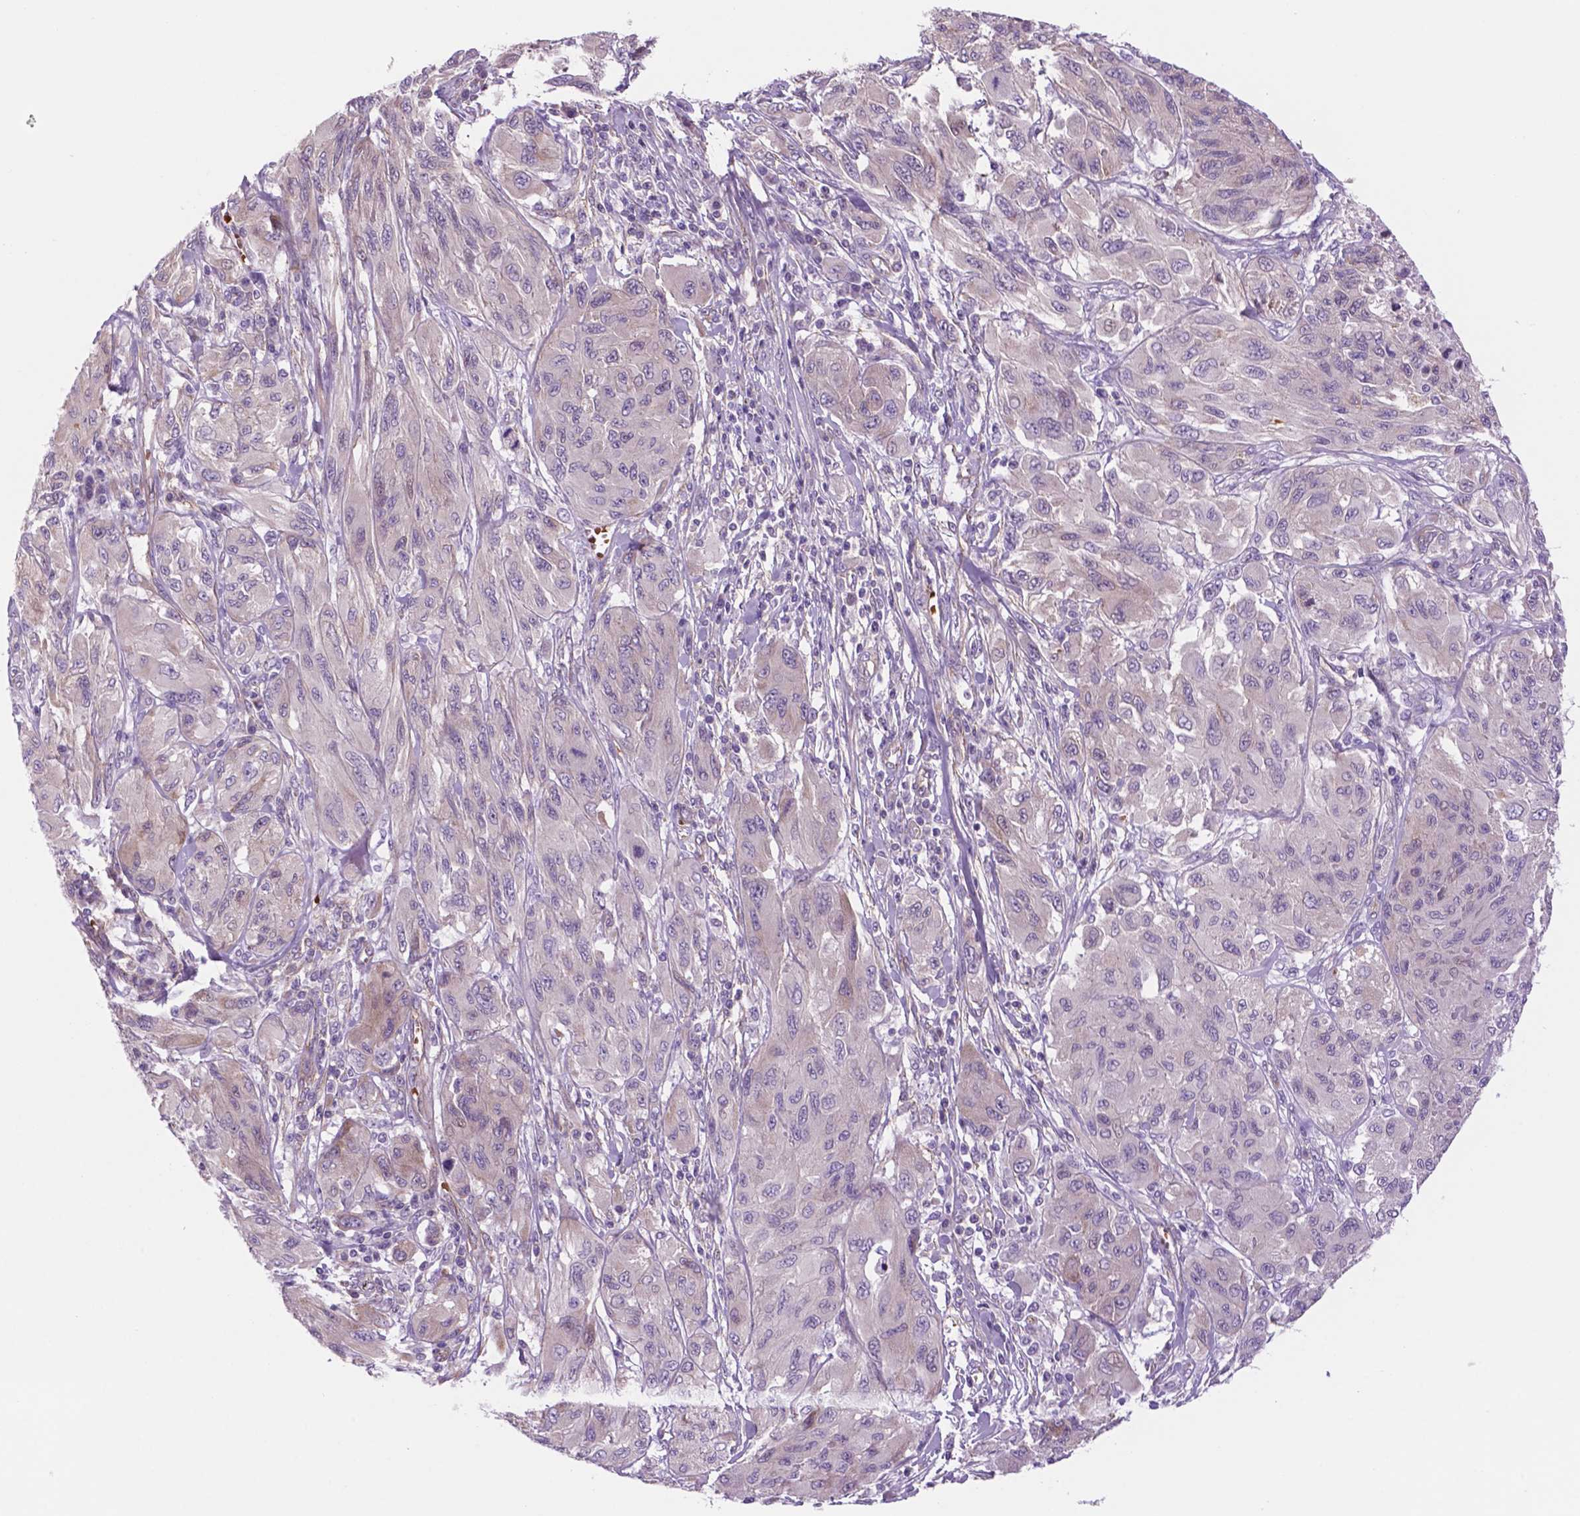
{"staining": {"intensity": "negative", "quantity": "none", "location": "none"}, "tissue": "melanoma", "cell_type": "Tumor cells", "image_type": "cancer", "snomed": [{"axis": "morphology", "description": "Malignant melanoma, NOS"}, {"axis": "topography", "description": "Skin"}], "caption": "The histopathology image shows no staining of tumor cells in malignant melanoma.", "gene": "RND3", "patient": {"sex": "female", "age": 91}}